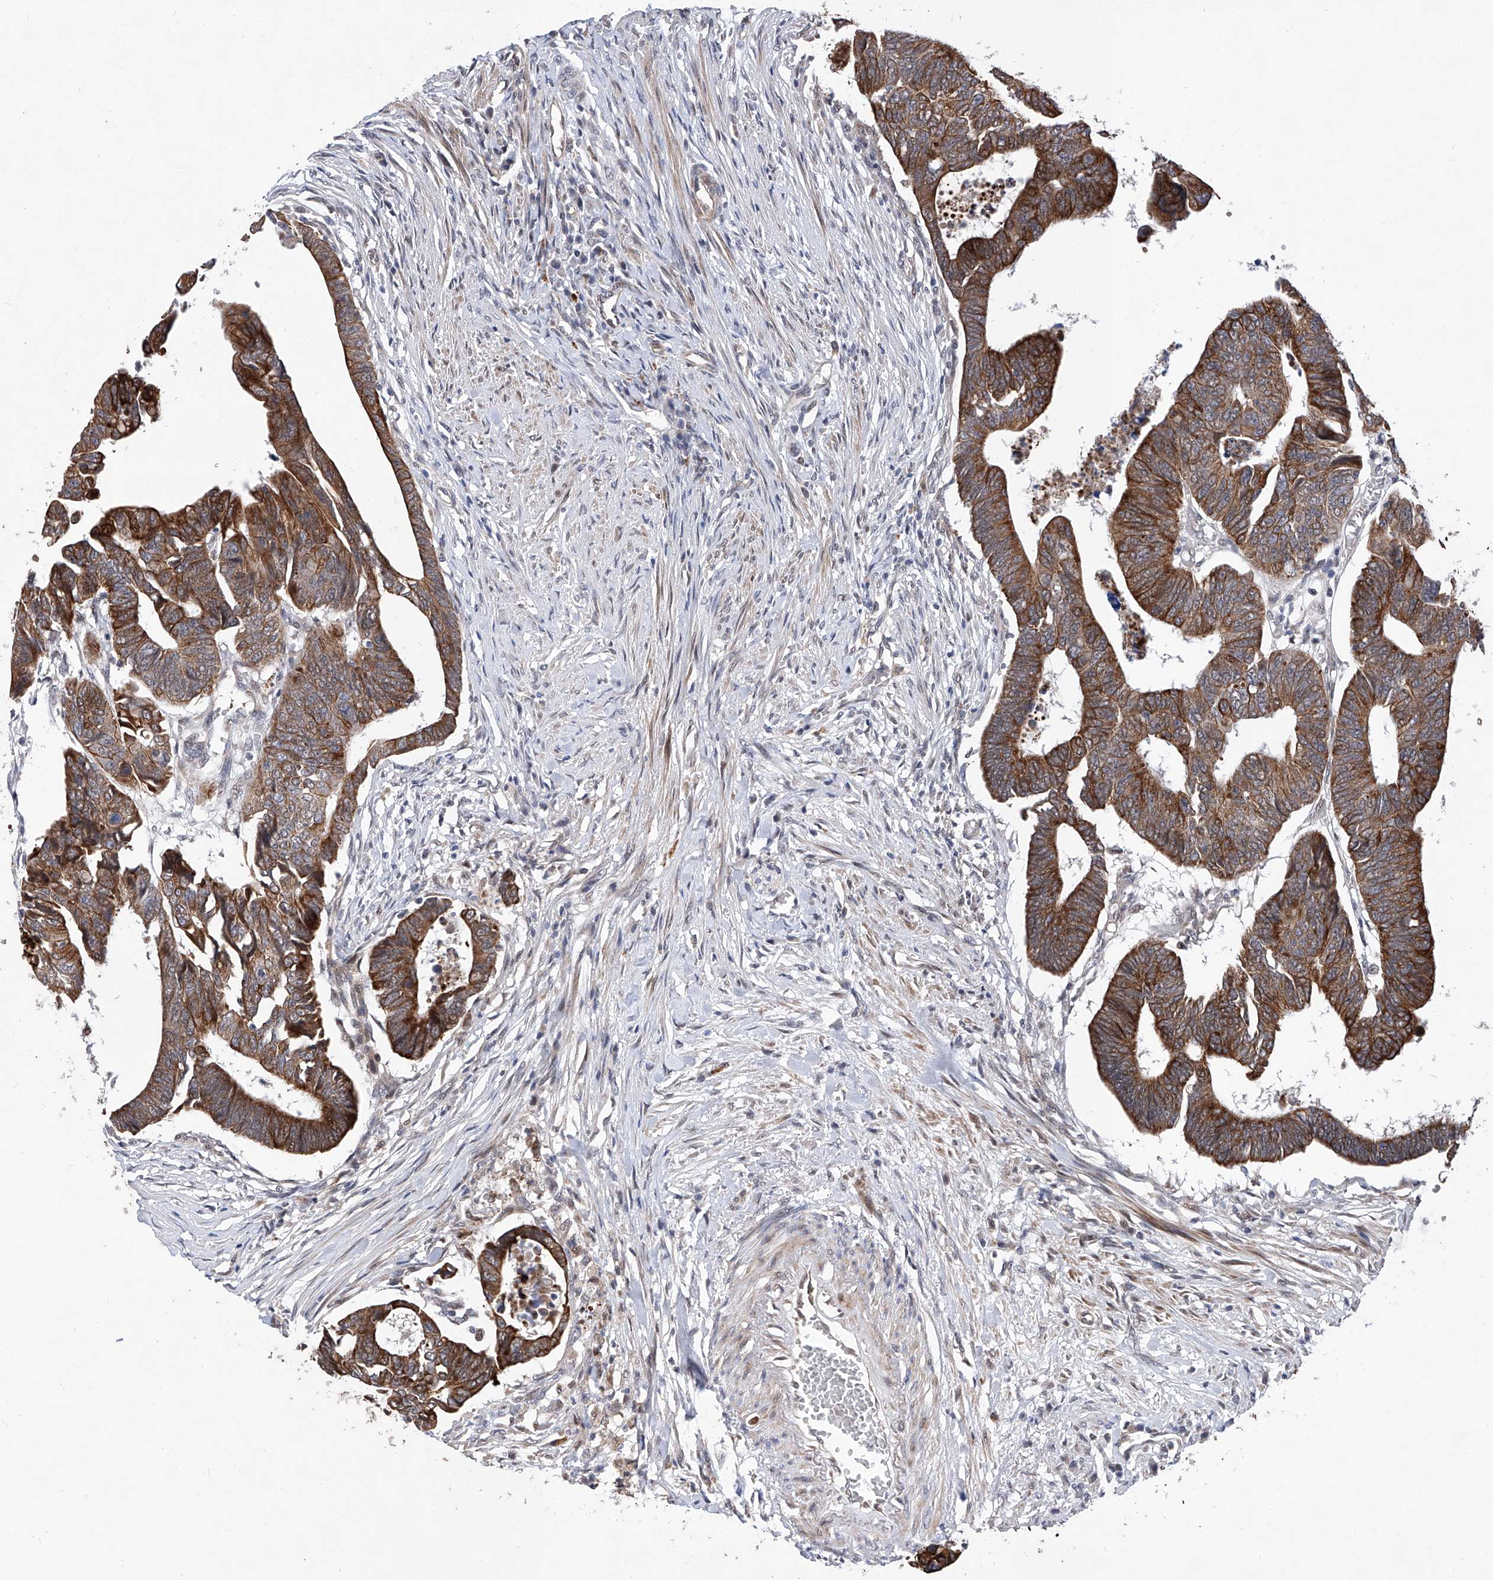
{"staining": {"intensity": "strong", "quantity": ">75%", "location": "cytoplasmic/membranous"}, "tissue": "colorectal cancer", "cell_type": "Tumor cells", "image_type": "cancer", "snomed": [{"axis": "morphology", "description": "Adenocarcinoma, NOS"}, {"axis": "topography", "description": "Rectum"}], "caption": "Tumor cells demonstrate high levels of strong cytoplasmic/membranous positivity in approximately >75% of cells in adenocarcinoma (colorectal).", "gene": "FARP2", "patient": {"sex": "female", "age": 65}}